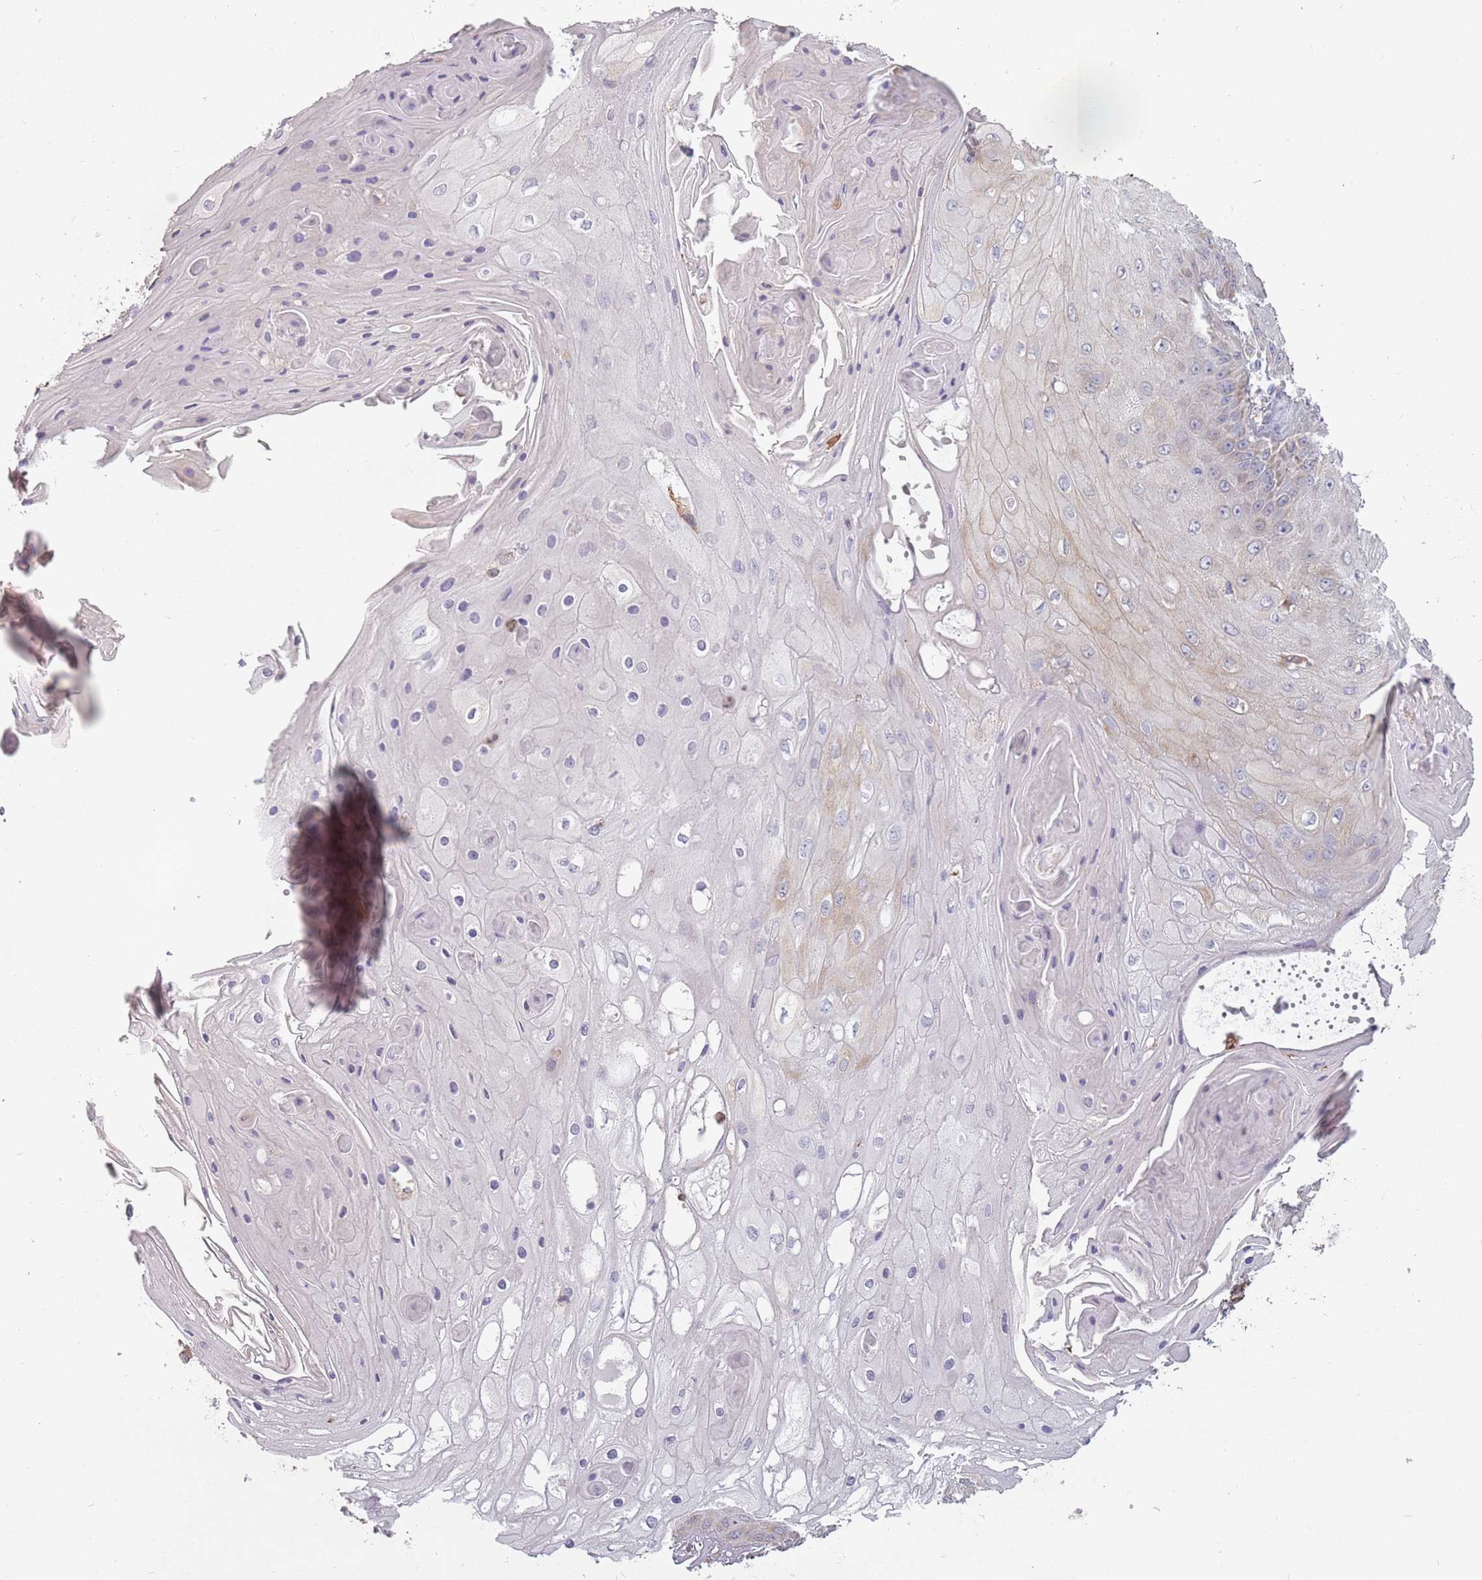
{"staining": {"intensity": "negative", "quantity": "none", "location": "none"}, "tissue": "skin cancer", "cell_type": "Tumor cells", "image_type": "cancer", "snomed": [{"axis": "morphology", "description": "Squamous cell carcinoma, NOS"}, {"axis": "topography", "description": "Skin"}], "caption": "Skin cancer was stained to show a protein in brown. There is no significant expression in tumor cells. The staining is performed using DAB brown chromogen with nuclei counter-stained in using hematoxylin.", "gene": "RPS9", "patient": {"sex": "male", "age": 70}}